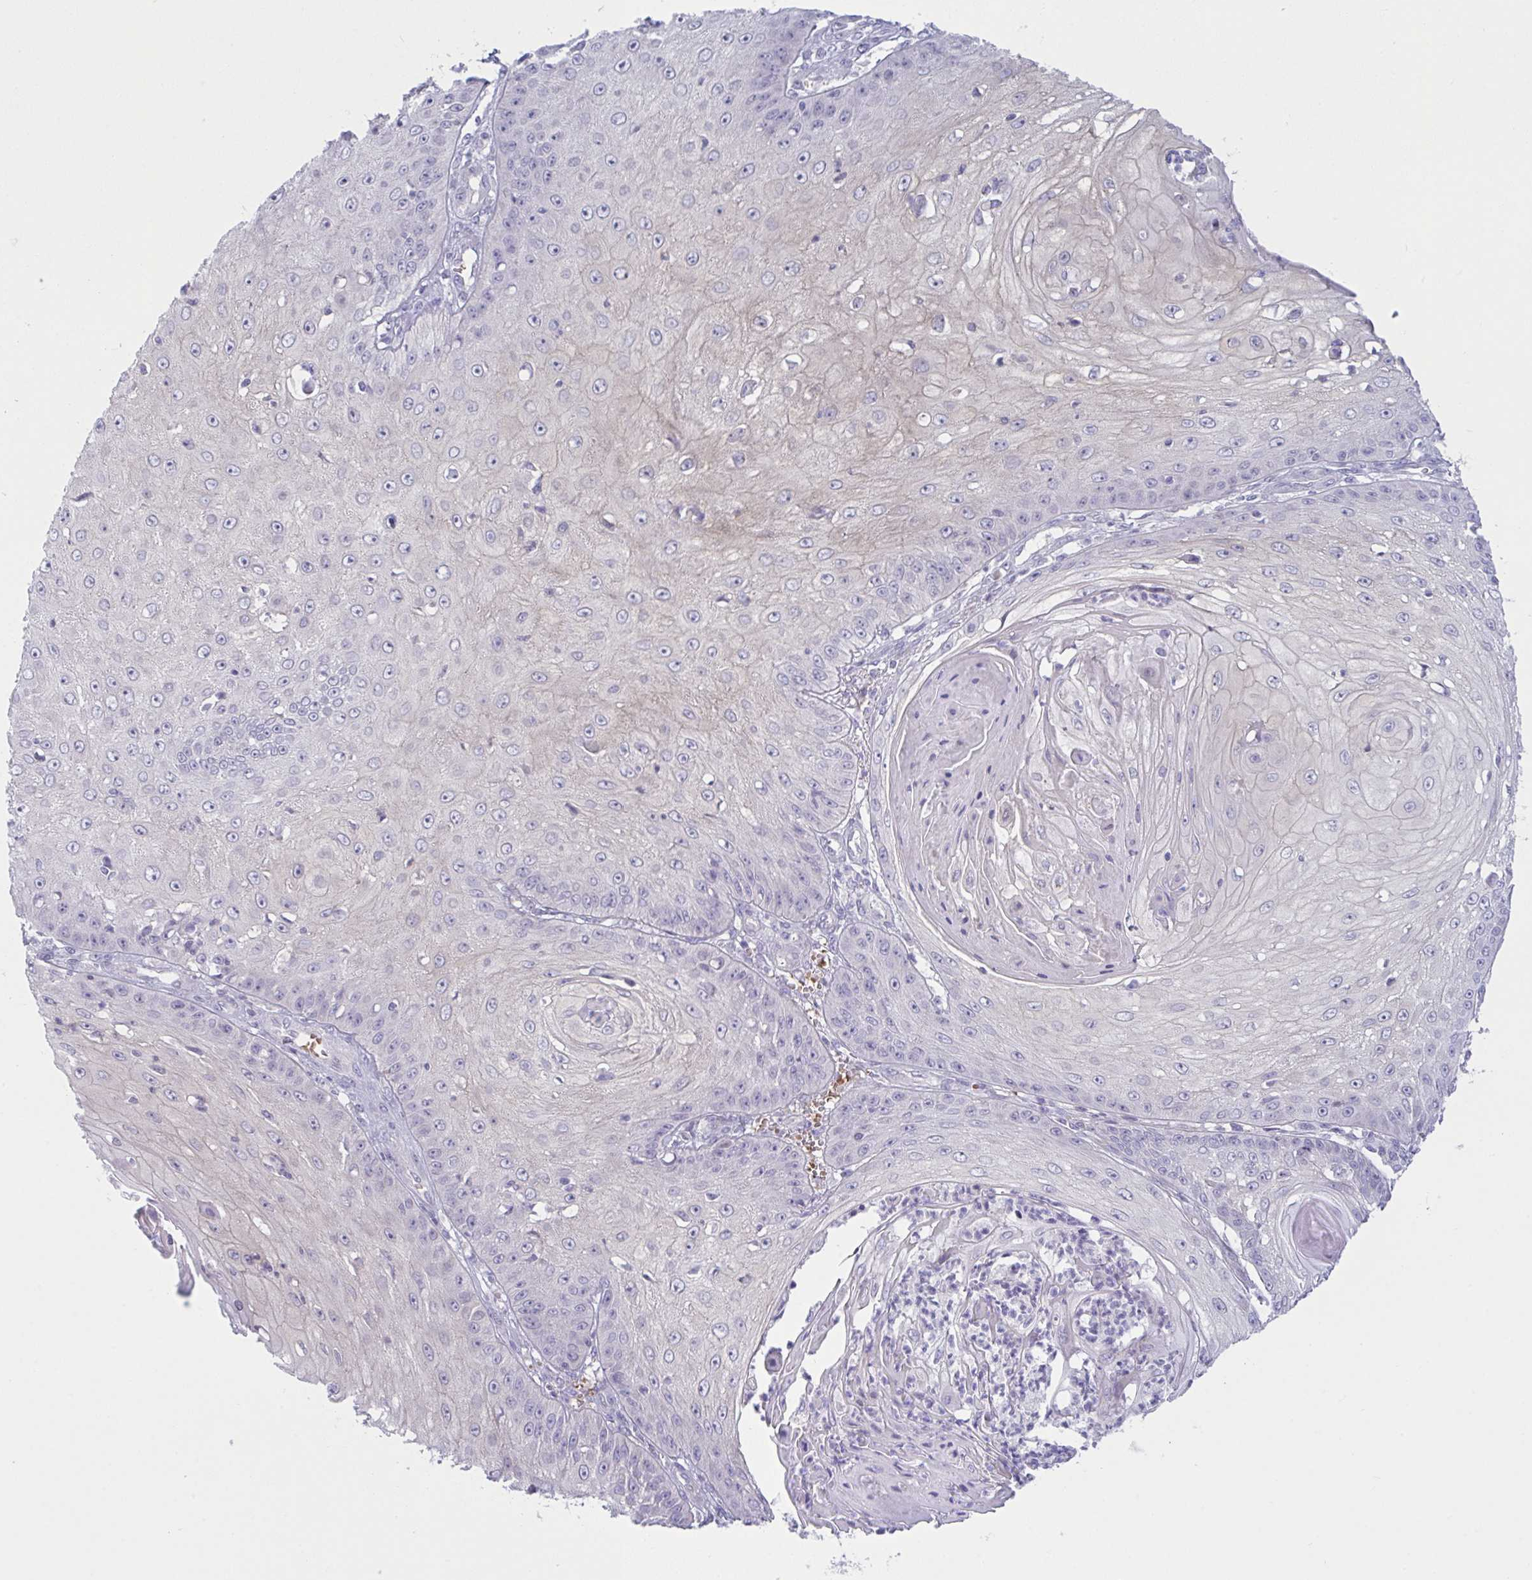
{"staining": {"intensity": "negative", "quantity": "none", "location": "none"}, "tissue": "skin cancer", "cell_type": "Tumor cells", "image_type": "cancer", "snomed": [{"axis": "morphology", "description": "Squamous cell carcinoma, NOS"}, {"axis": "topography", "description": "Skin"}], "caption": "Human squamous cell carcinoma (skin) stained for a protein using IHC exhibits no positivity in tumor cells.", "gene": "VWC2", "patient": {"sex": "male", "age": 70}}